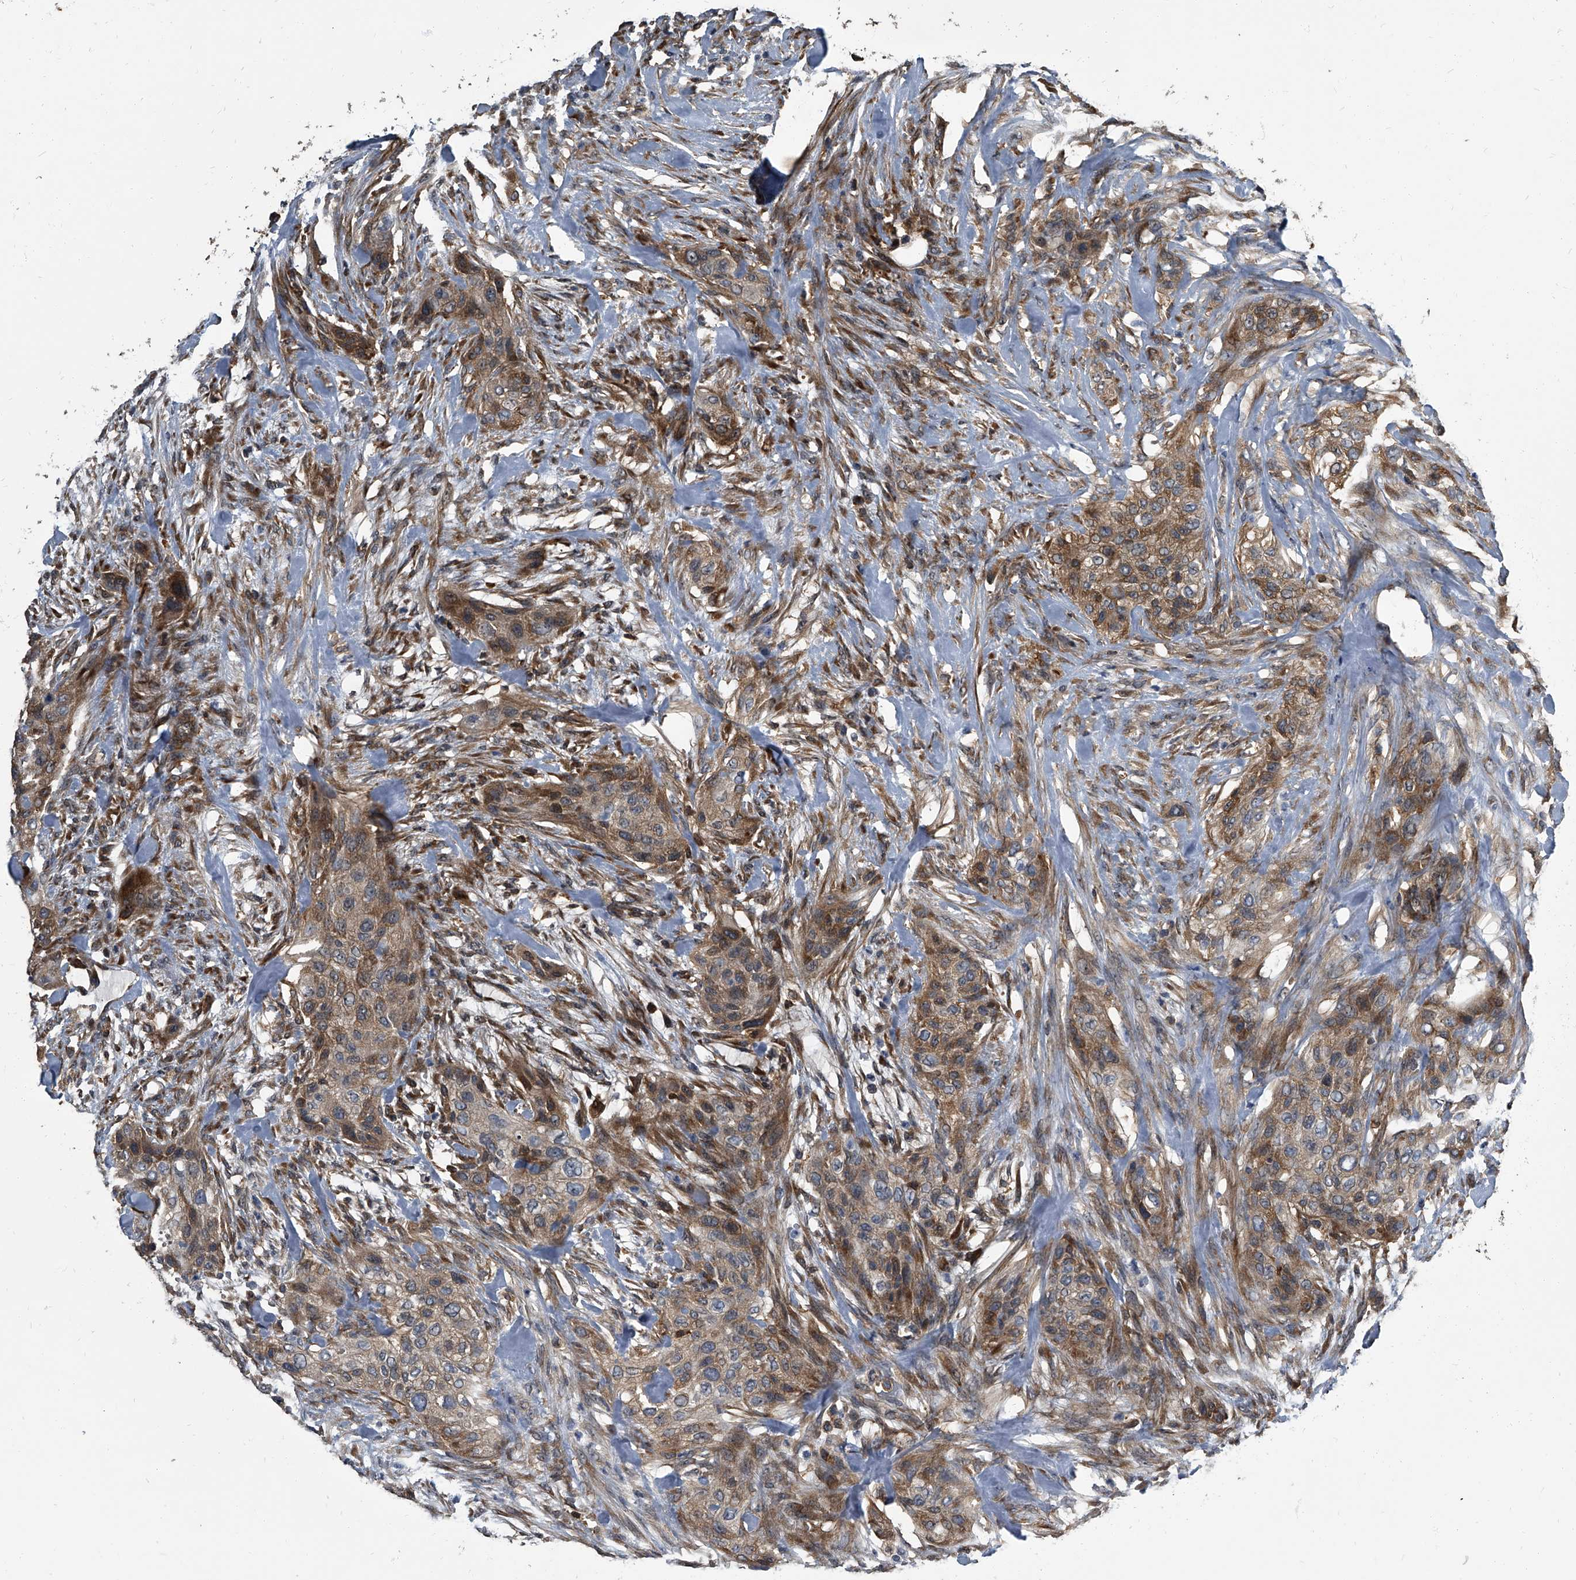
{"staining": {"intensity": "moderate", "quantity": ">75%", "location": "cytoplasmic/membranous"}, "tissue": "urothelial cancer", "cell_type": "Tumor cells", "image_type": "cancer", "snomed": [{"axis": "morphology", "description": "Urothelial carcinoma, High grade"}, {"axis": "topography", "description": "Urinary bladder"}], "caption": "Immunohistochemistry staining of urothelial cancer, which demonstrates medium levels of moderate cytoplasmic/membranous positivity in approximately >75% of tumor cells indicating moderate cytoplasmic/membranous protein positivity. The staining was performed using DAB (brown) for protein detection and nuclei were counterstained in hematoxylin (blue).", "gene": "CDV3", "patient": {"sex": "male", "age": 35}}